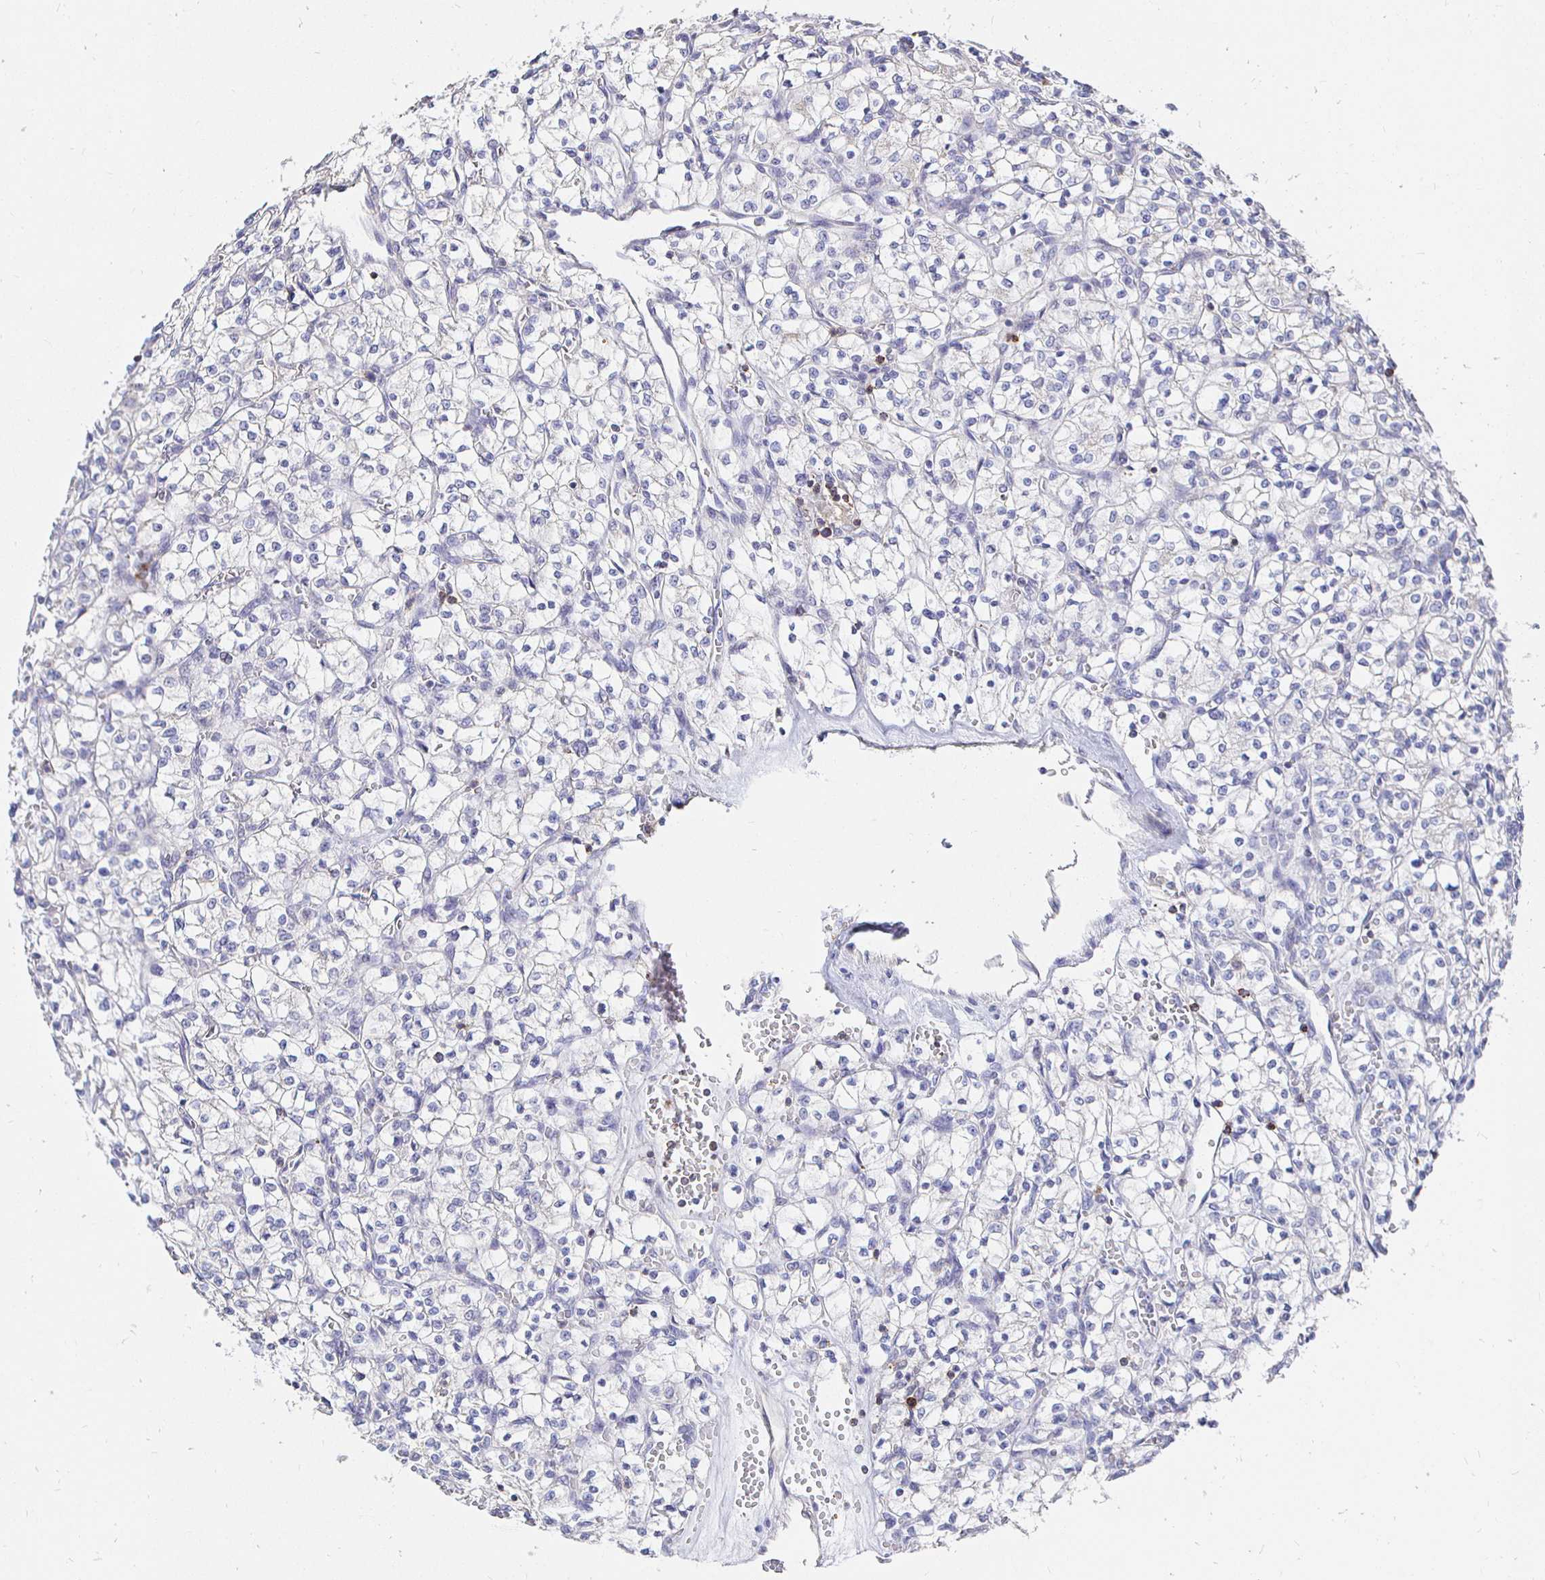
{"staining": {"intensity": "negative", "quantity": "none", "location": "none"}, "tissue": "renal cancer", "cell_type": "Tumor cells", "image_type": "cancer", "snomed": [{"axis": "morphology", "description": "Adenocarcinoma, NOS"}, {"axis": "topography", "description": "Kidney"}], "caption": "IHC of renal adenocarcinoma shows no expression in tumor cells.", "gene": "CXCR3", "patient": {"sex": "female", "age": 64}}